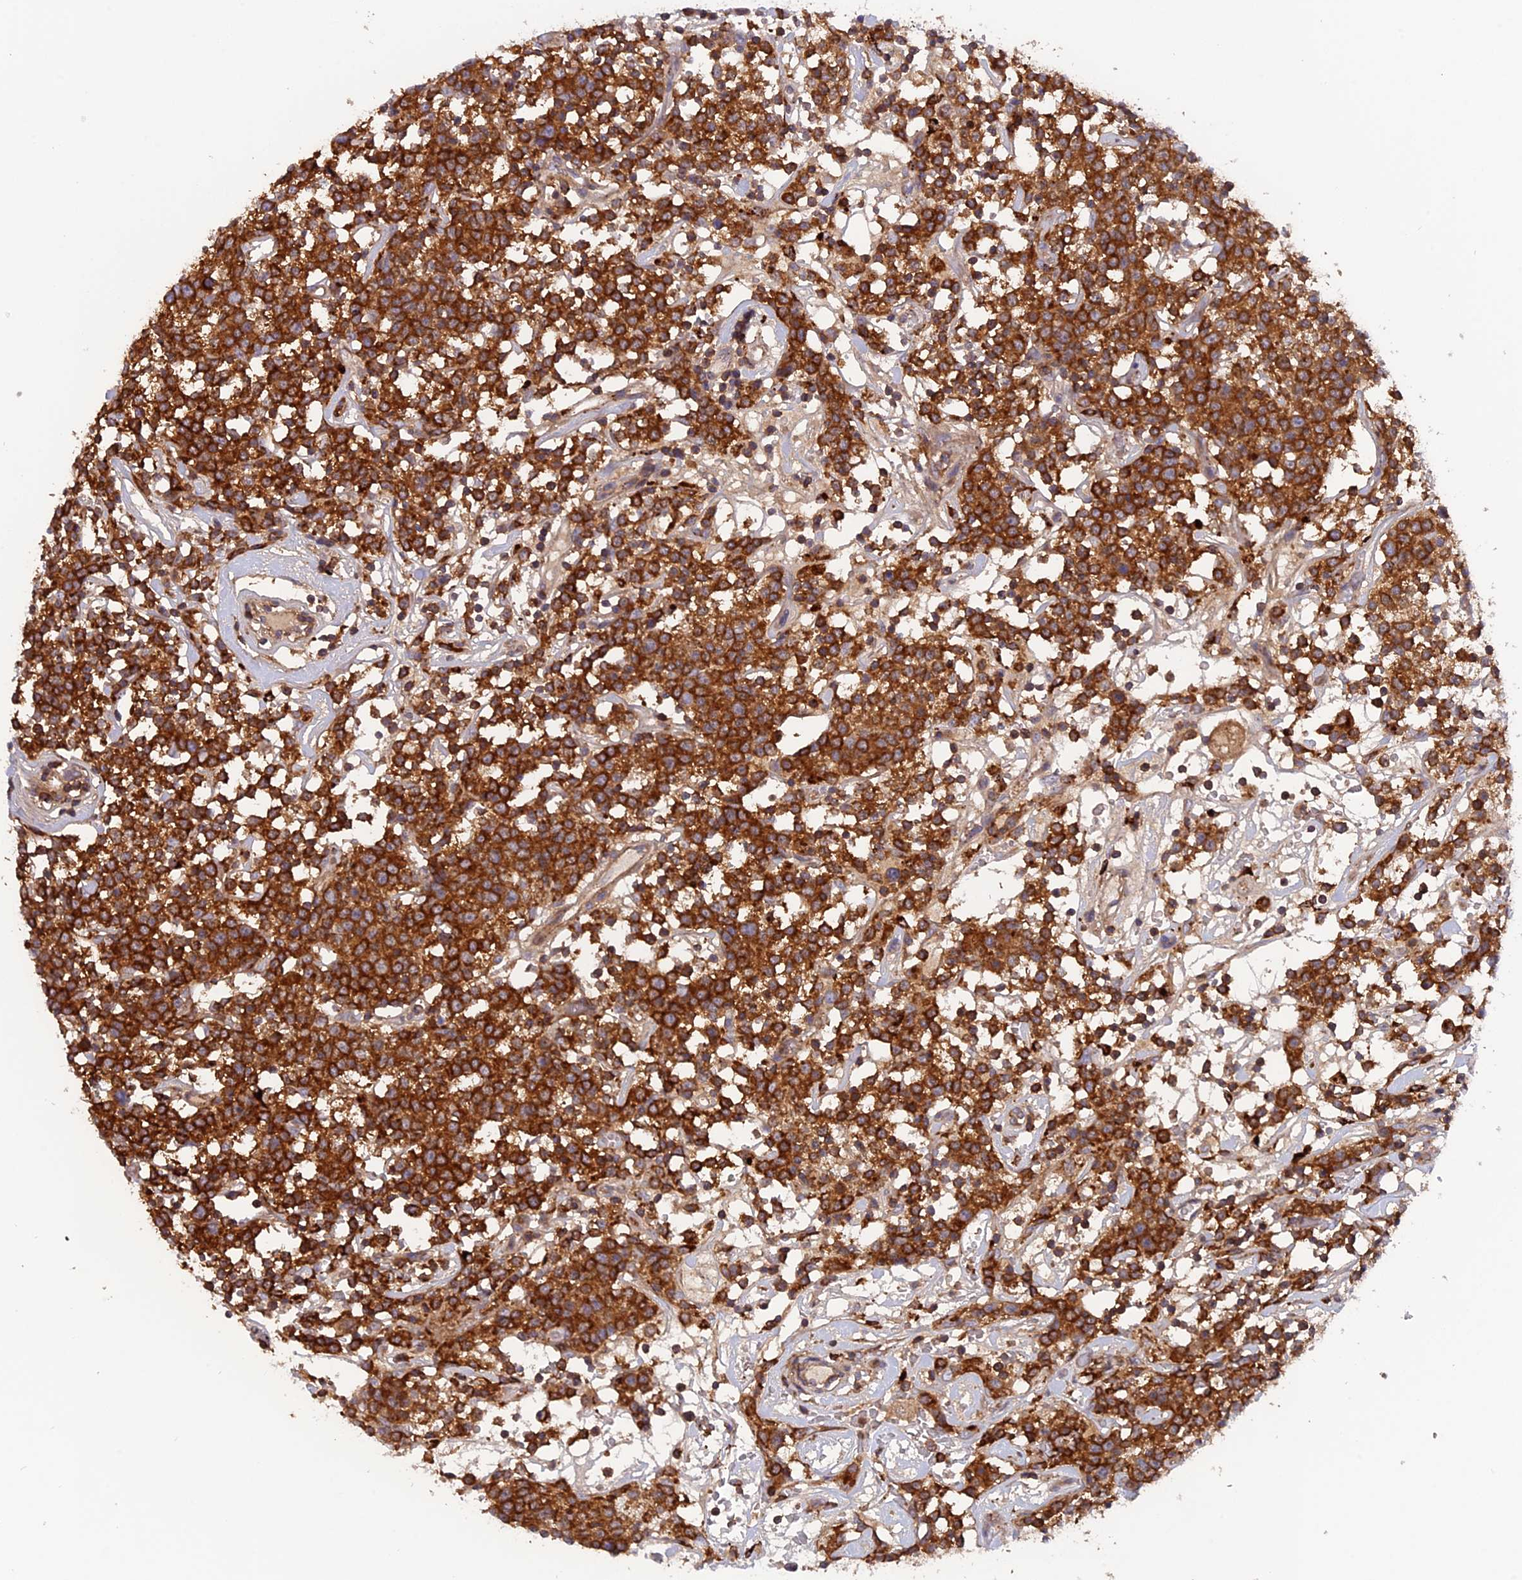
{"staining": {"intensity": "strong", "quantity": ">75%", "location": "cytoplasmic/membranous"}, "tissue": "lymphoma", "cell_type": "Tumor cells", "image_type": "cancer", "snomed": [{"axis": "morphology", "description": "Malignant lymphoma, non-Hodgkin's type, Low grade"}, {"axis": "topography", "description": "Small intestine"}], "caption": "Strong cytoplasmic/membranous staining for a protein is seen in about >75% of tumor cells of low-grade malignant lymphoma, non-Hodgkin's type using immunohistochemistry (IHC).", "gene": "CPNE7", "patient": {"sex": "female", "age": 59}}